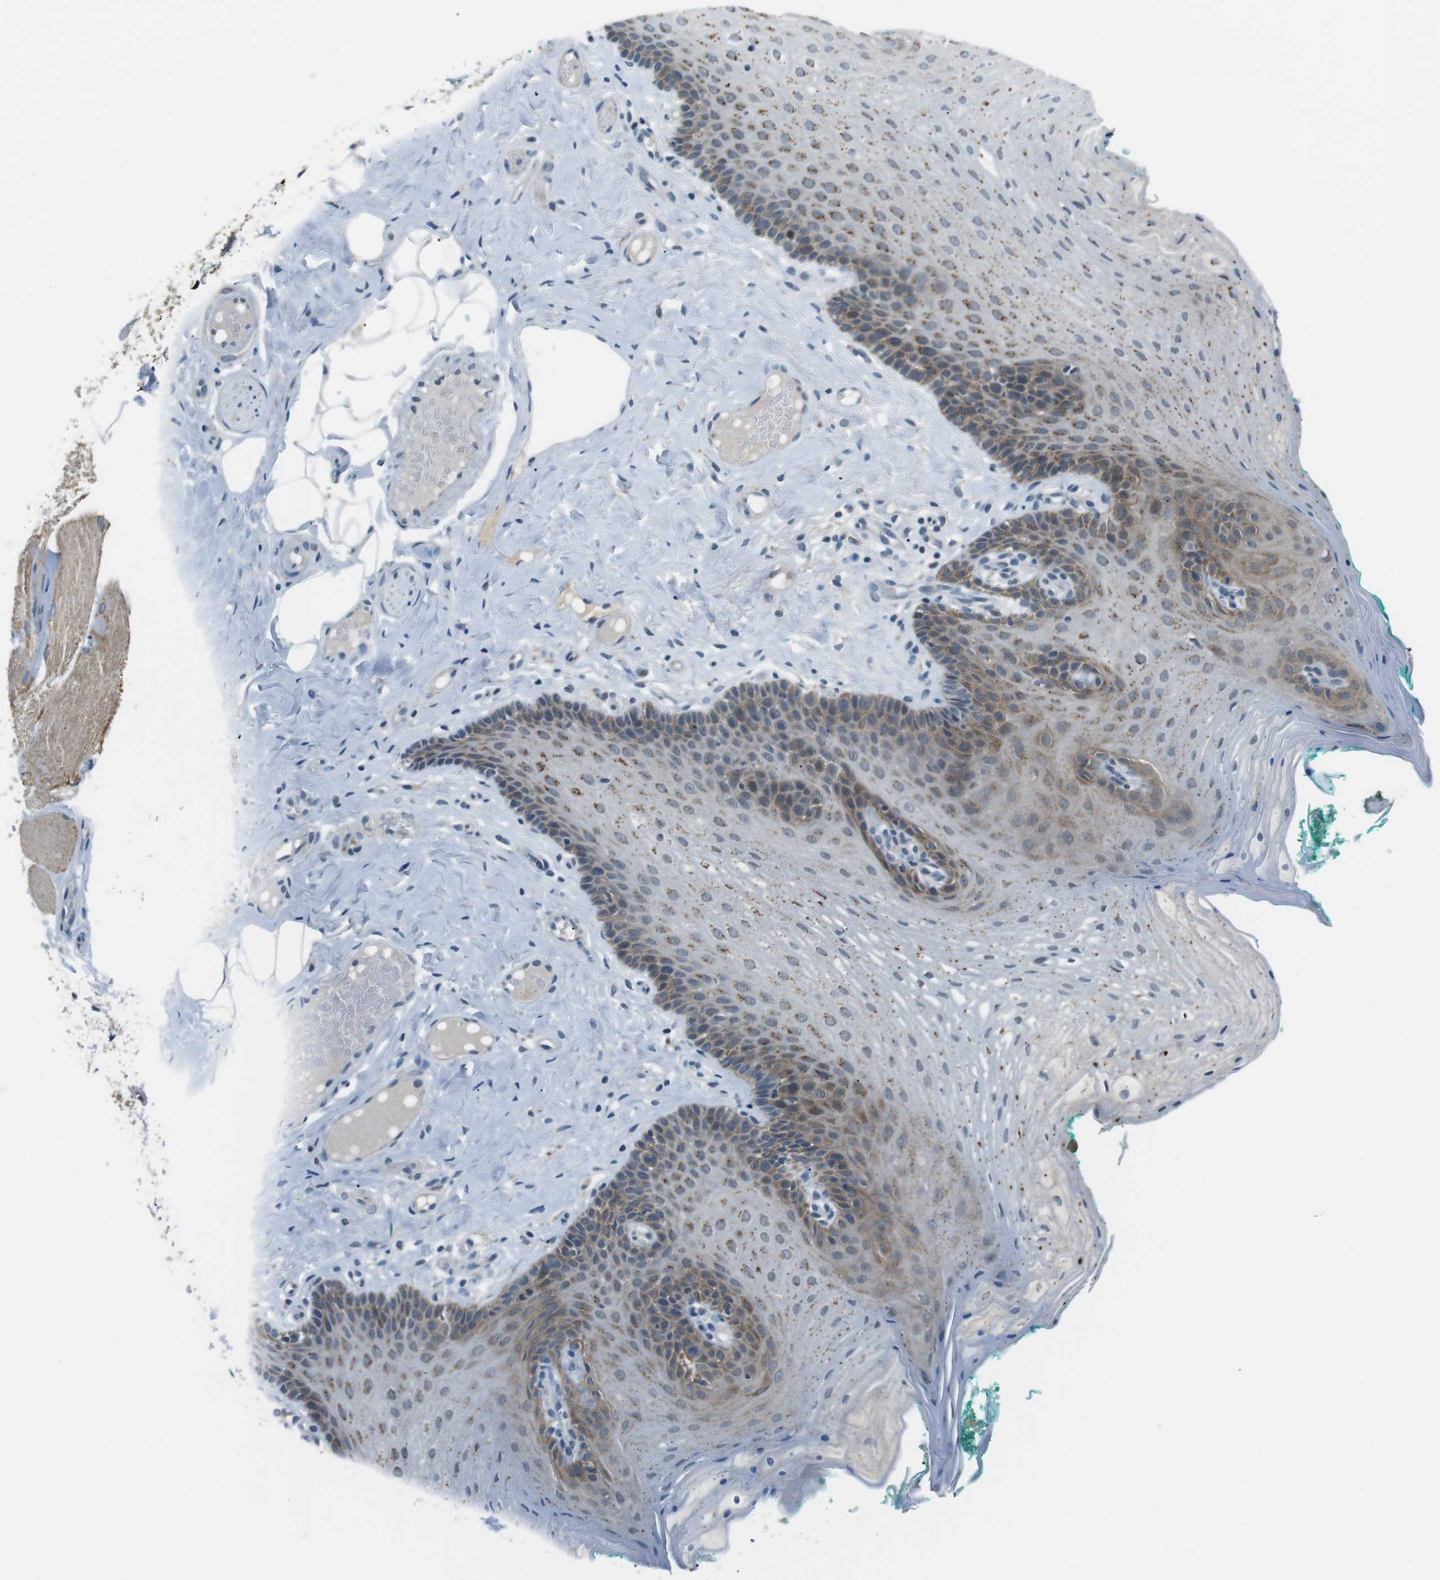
{"staining": {"intensity": "moderate", "quantity": "25%-75%", "location": "cytoplasmic/membranous"}, "tissue": "oral mucosa", "cell_type": "Squamous epithelial cells", "image_type": "normal", "snomed": [{"axis": "morphology", "description": "Normal tissue, NOS"}, {"axis": "topography", "description": "Oral tissue"}], "caption": "This histopathology image reveals IHC staining of benign oral mucosa, with medium moderate cytoplasmic/membranous positivity in about 25%-75% of squamous epithelial cells.", "gene": "FAM3B", "patient": {"sex": "male", "age": 58}}